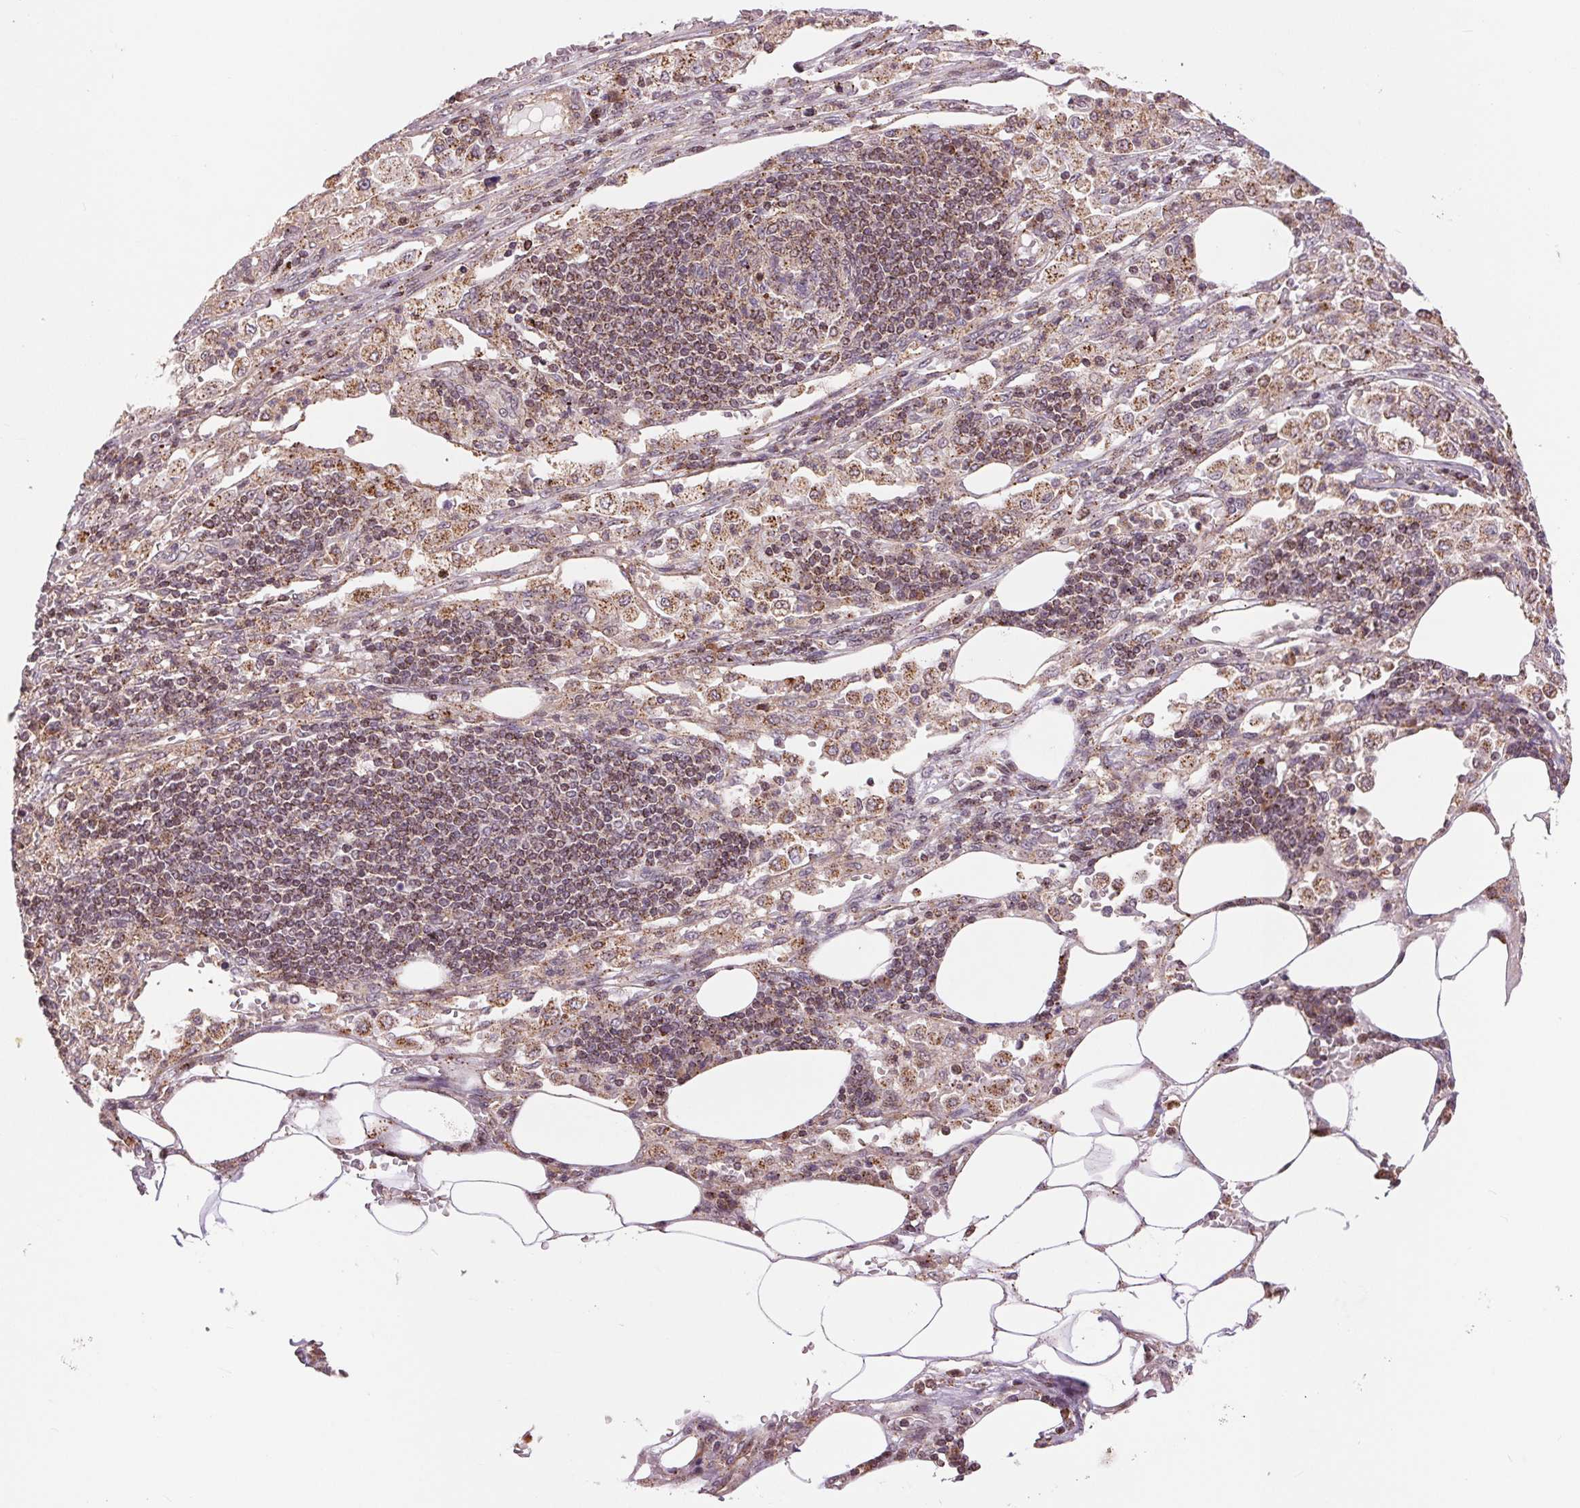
{"staining": {"intensity": "moderate", "quantity": ">75%", "location": "cytoplasmic/membranous"}, "tissue": "pancreatic cancer", "cell_type": "Tumor cells", "image_type": "cancer", "snomed": [{"axis": "morphology", "description": "Adenocarcinoma, NOS"}, {"axis": "topography", "description": "Pancreas"}], "caption": "This is a micrograph of IHC staining of pancreatic cancer, which shows moderate staining in the cytoplasmic/membranous of tumor cells.", "gene": "CHMP4B", "patient": {"sex": "female", "age": 61}}